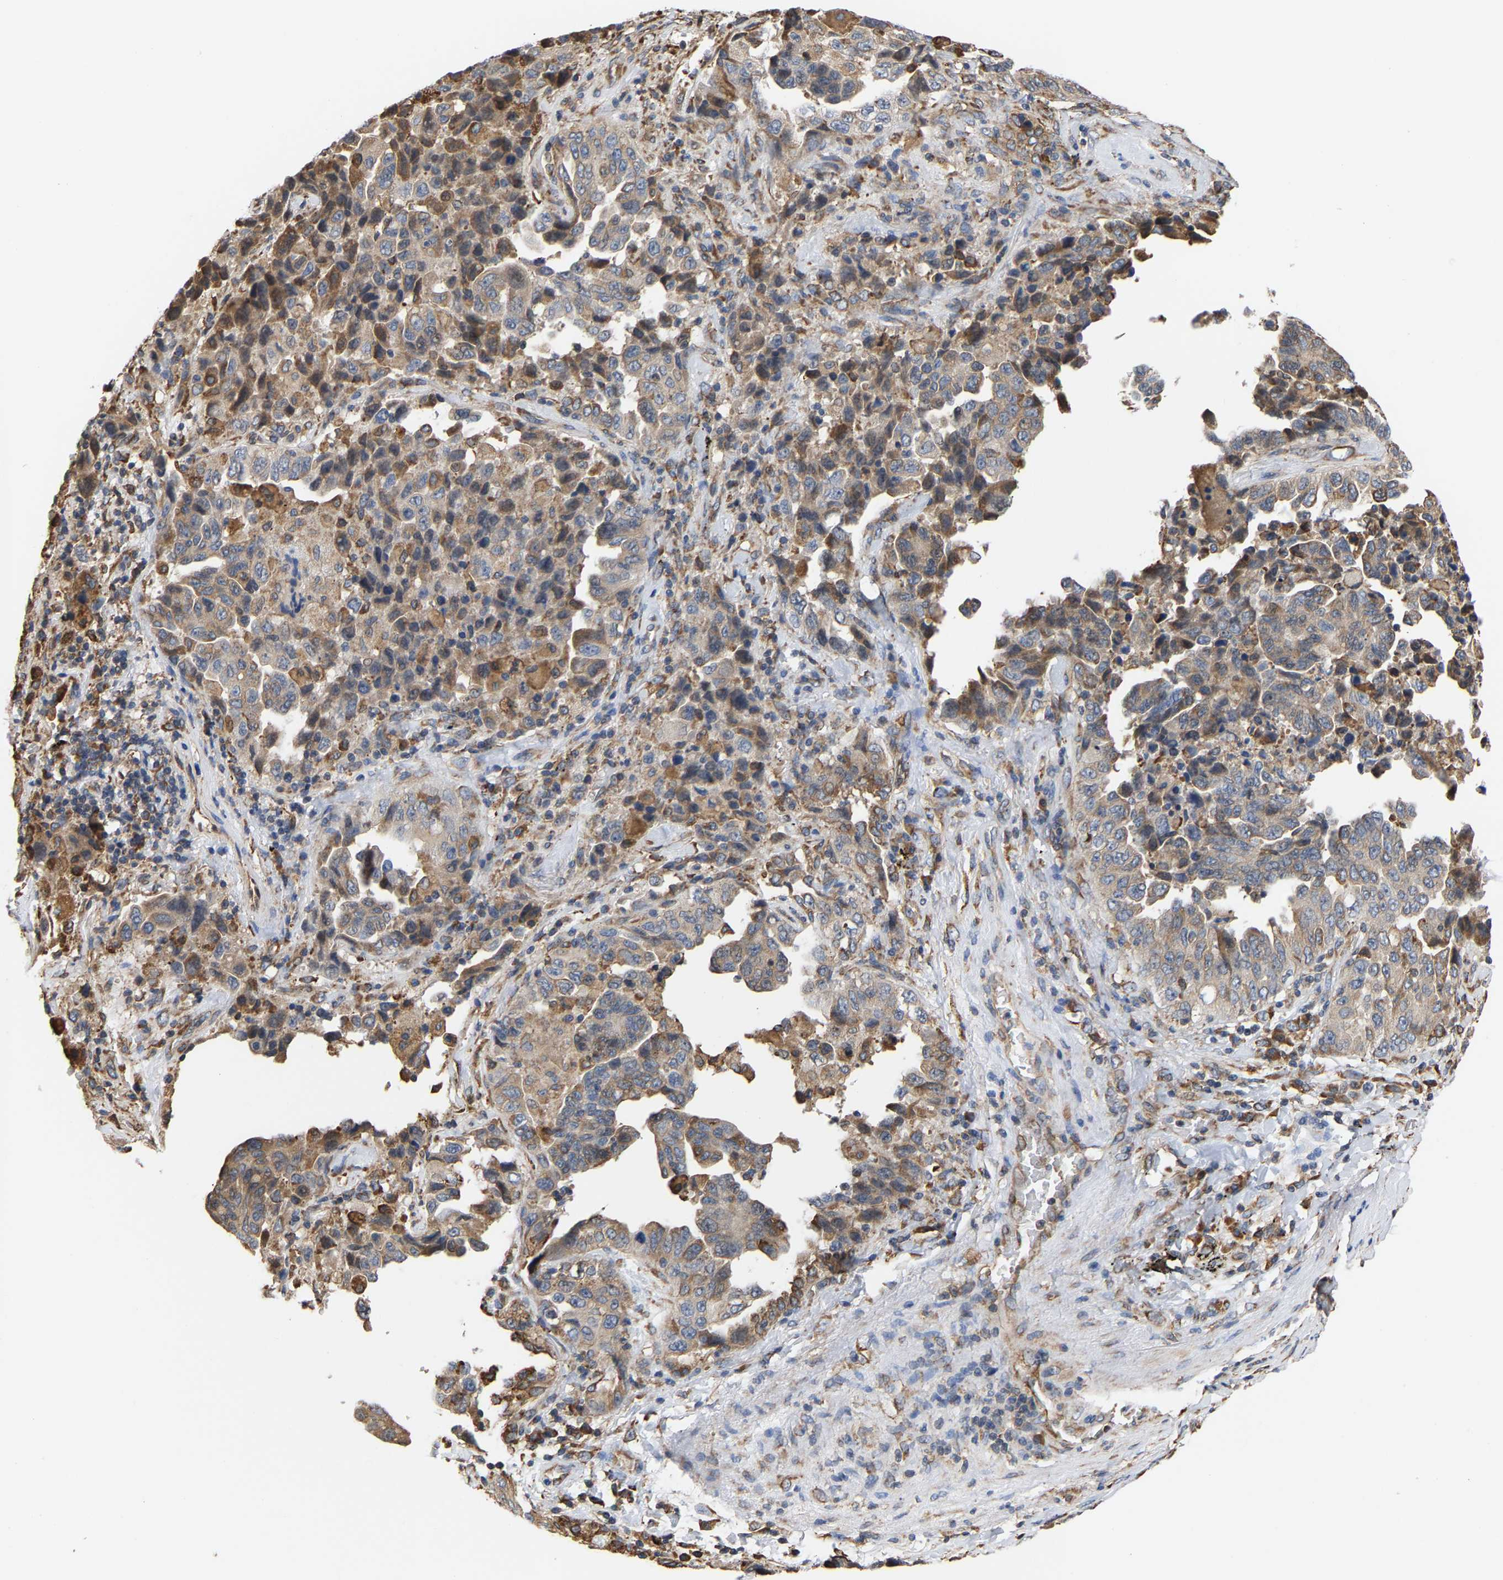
{"staining": {"intensity": "weak", "quantity": "25%-75%", "location": "cytoplasmic/membranous"}, "tissue": "lung cancer", "cell_type": "Tumor cells", "image_type": "cancer", "snomed": [{"axis": "morphology", "description": "Adenocarcinoma, NOS"}, {"axis": "topography", "description": "Lung"}], "caption": "IHC of lung adenocarcinoma displays low levels of weak cytoplasmic/membranous staining in approximately 25%-75% of tumor cells.", "gene": "ARAP1", "patient": {"sex": "female", "age": 51}}